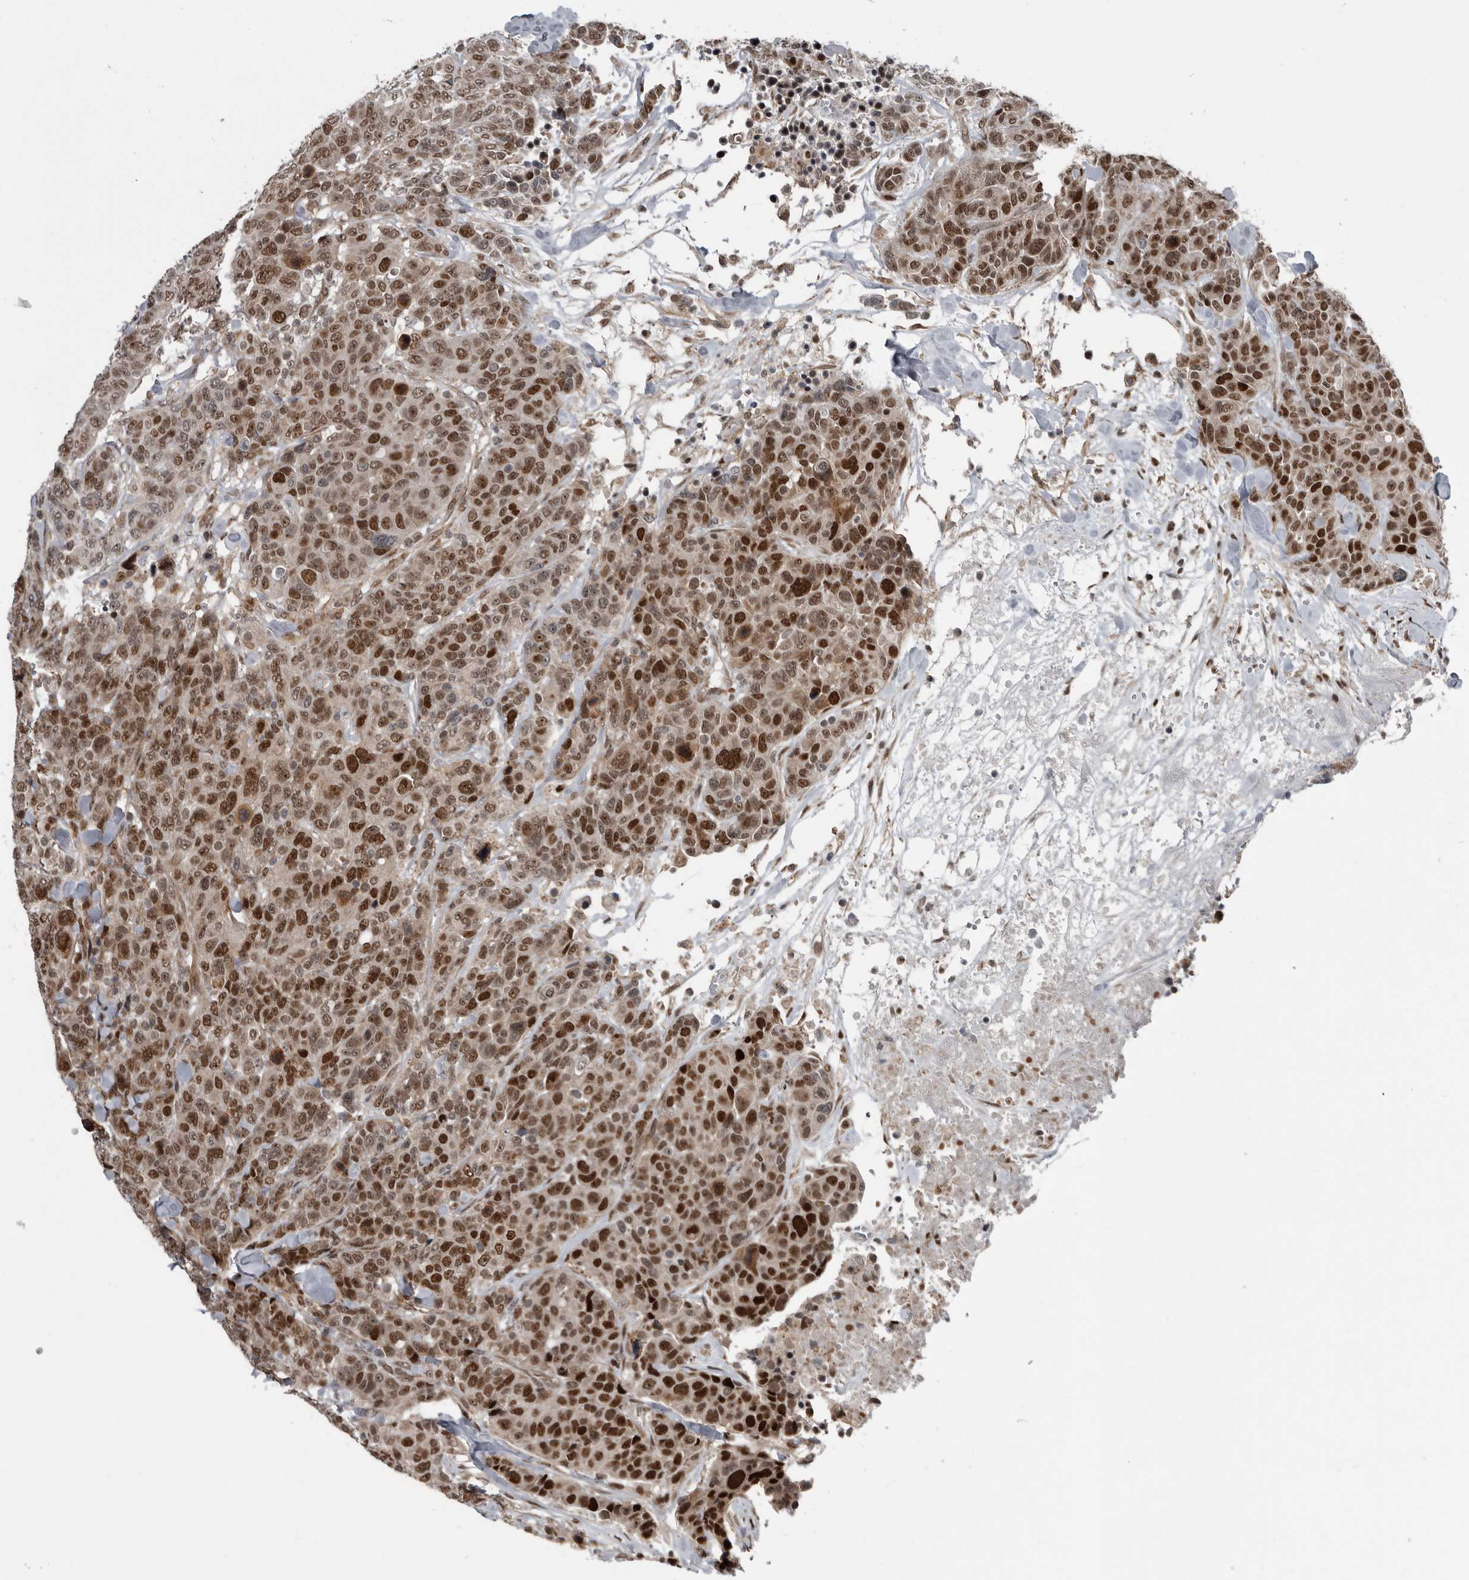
{"staining": {"intensity": "strong", "quantity": ">75%", "location": "nuclear"}, "tissue": "breast cancer", "cell_type": "Tumor cells", "image_type": "cancer", "snomed": [{"axis": "morphology", "description": "Duct carcinoma"}, {"axis": "topography", "description": "Breast"}], "caption": "A micrograph showing strong nuclear staining in about >75% of tumor cells in breast cancer (intraductal carcinoma), as visualized by brown immunohistochemical staining.", "gene": "CHD1L", "patient": {"sex": "female", "age": 37}}